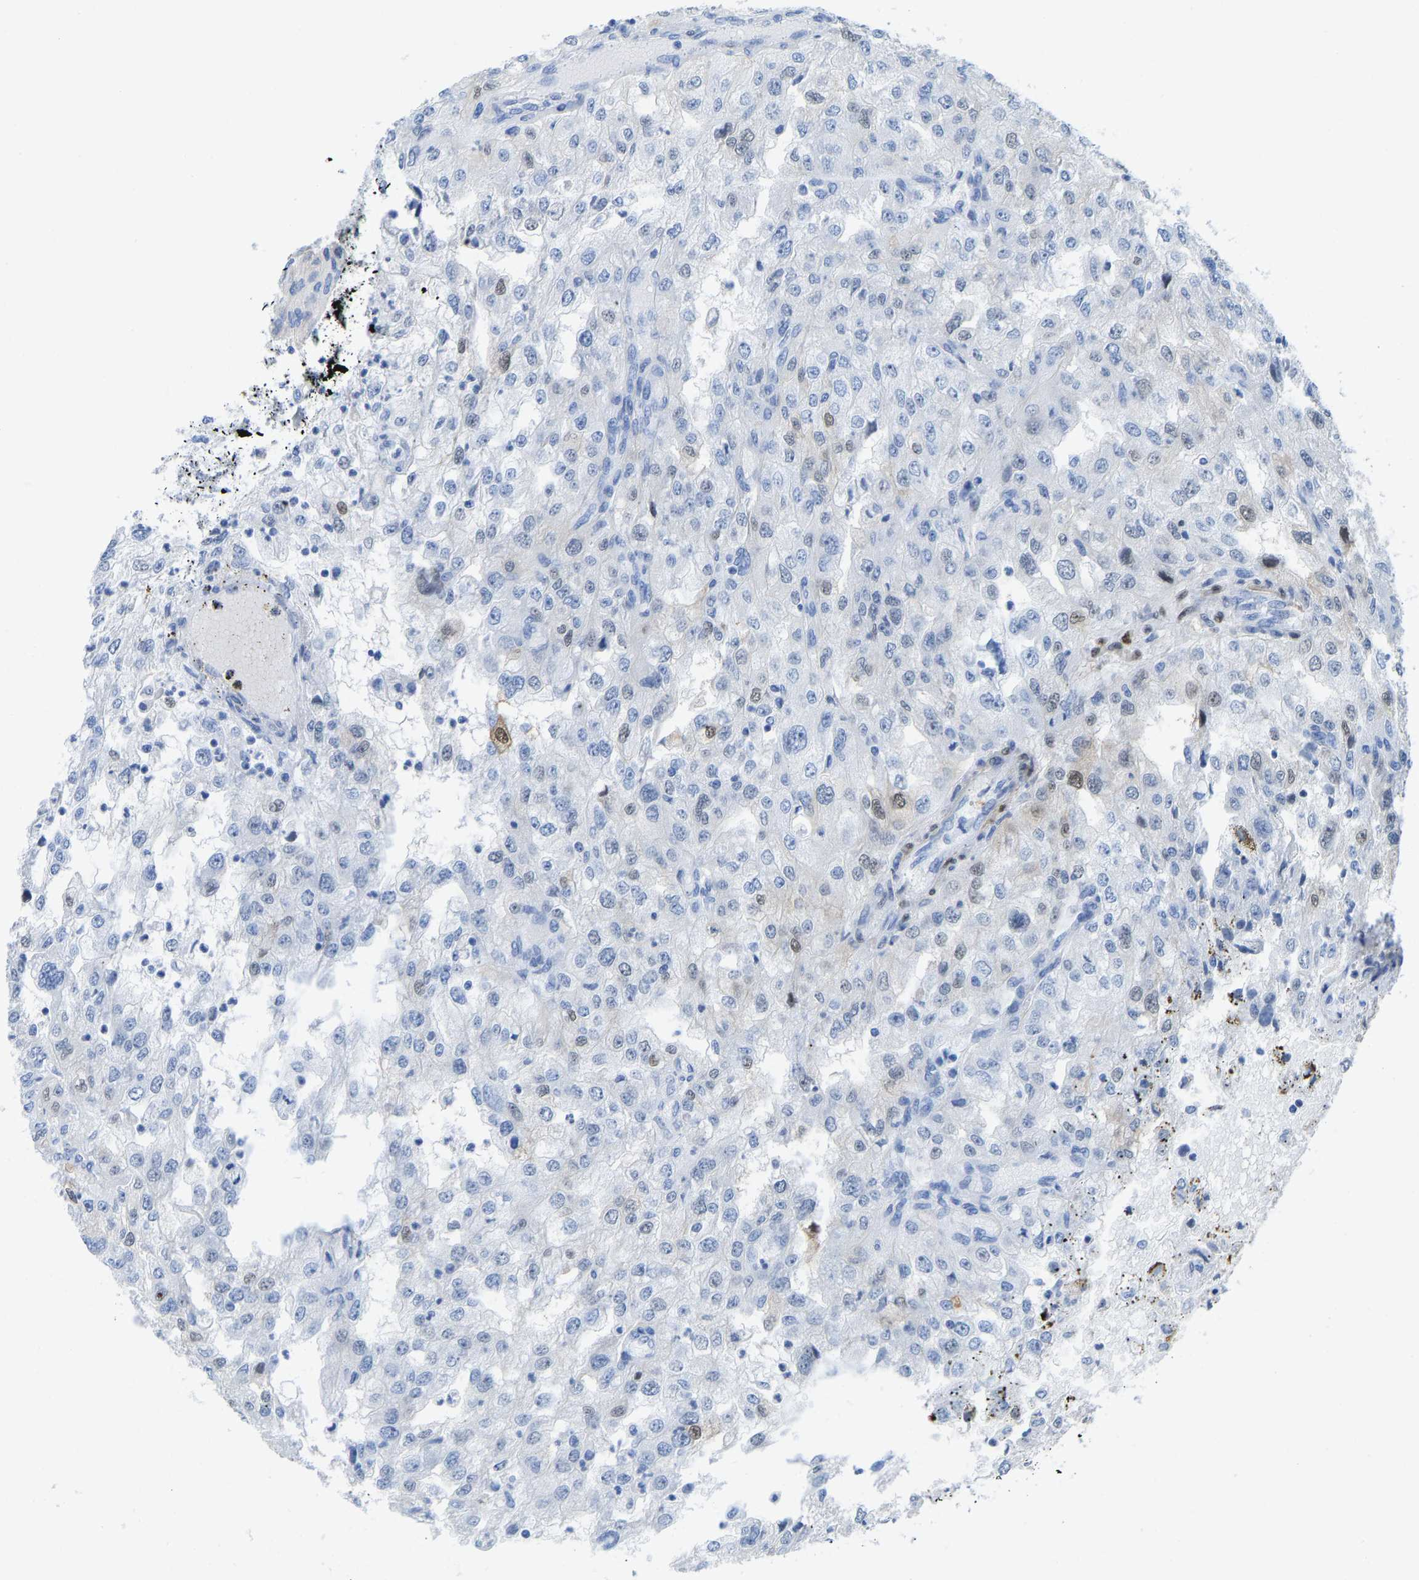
{"staining": {"intensity": "moderate", "quantity": "<25%", "location": "nuclear"}, "tissue": "renal cancer", "cell_type": "Tumor cells", "image_type": "cancer", "snomed": [{"axis": "morphology", "description": "Adenocarcinoma, NOS"}, {"axis": "topography", "description": "Kidney"}], "caption": "High-power microscopy captured an immunohistochemistry micrograph of renal cancer, revealing moderate nuclear positivity in about <25% of tumor cells.", "gene": "NKAIN3", "patient": {"sex": "female", "age": 54}}